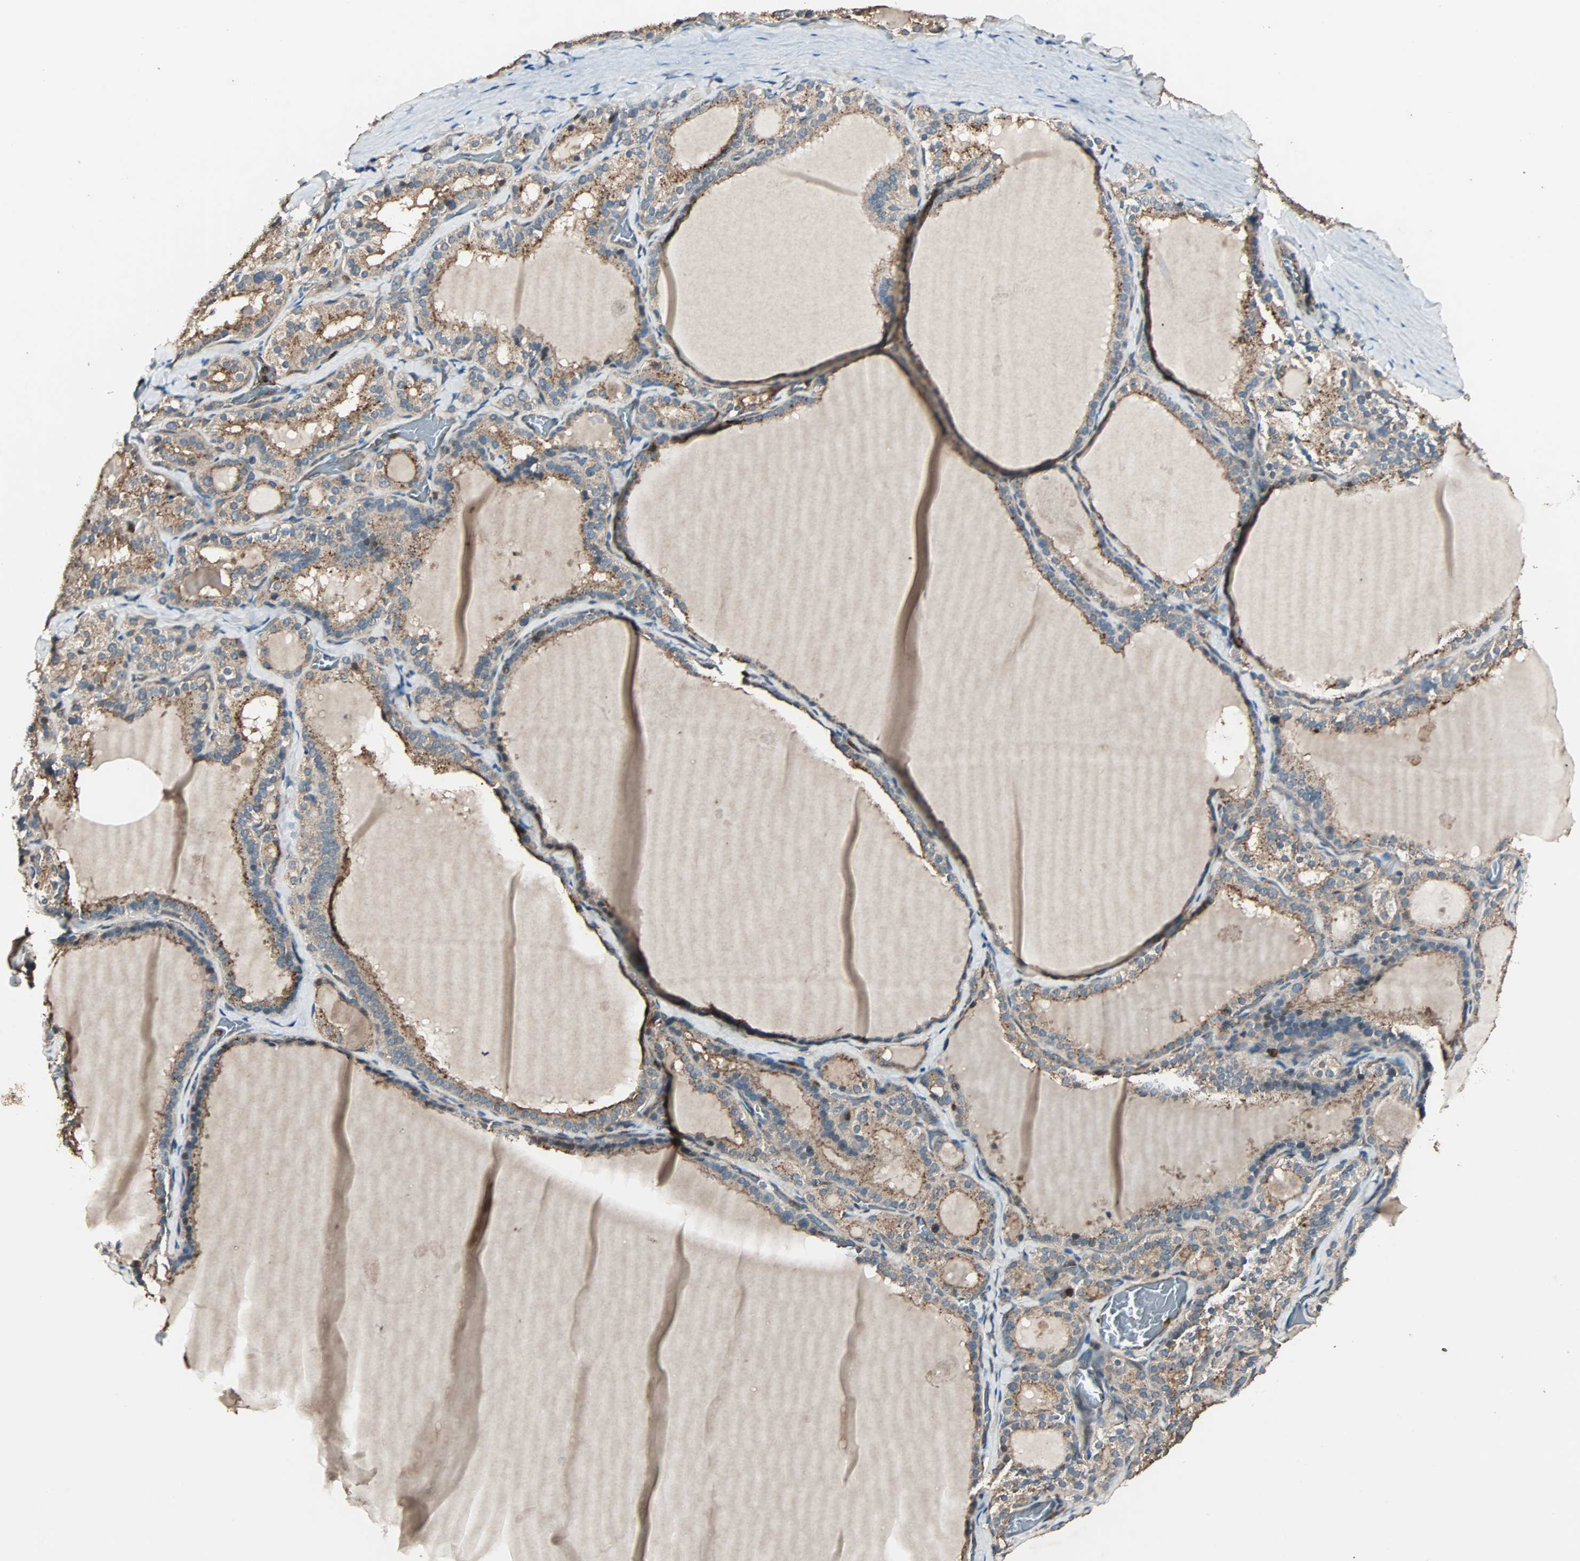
{"staining": {"intensity": "weak", "quantity": ">75%", "location": "cytoplasmic/membranous"}, "tissue": "thyroid gland", "cell_type": "Glandular cells", "image_type": "normal", "snomed": [{"axis": "morphology", "description": "Normal tissue, NOS"}, {"axis": "topography", "description": "Thyroid gland"}], "caption": "DAB (3,3'-diaminobenzidine) immunohistochemical staining of benign thyroid gland demonstrates weak cytoplasmic/membranous protein positivity in approximately >75% of glandular cells. The staining is performed using DAB (3,3'-diaminobenzidine) brown chromogen to label protein expression. The nuclei are counter-stained blue using hematoxylin.", "gene": "GCK", "patient": {"sex": "female", "age": 33}}